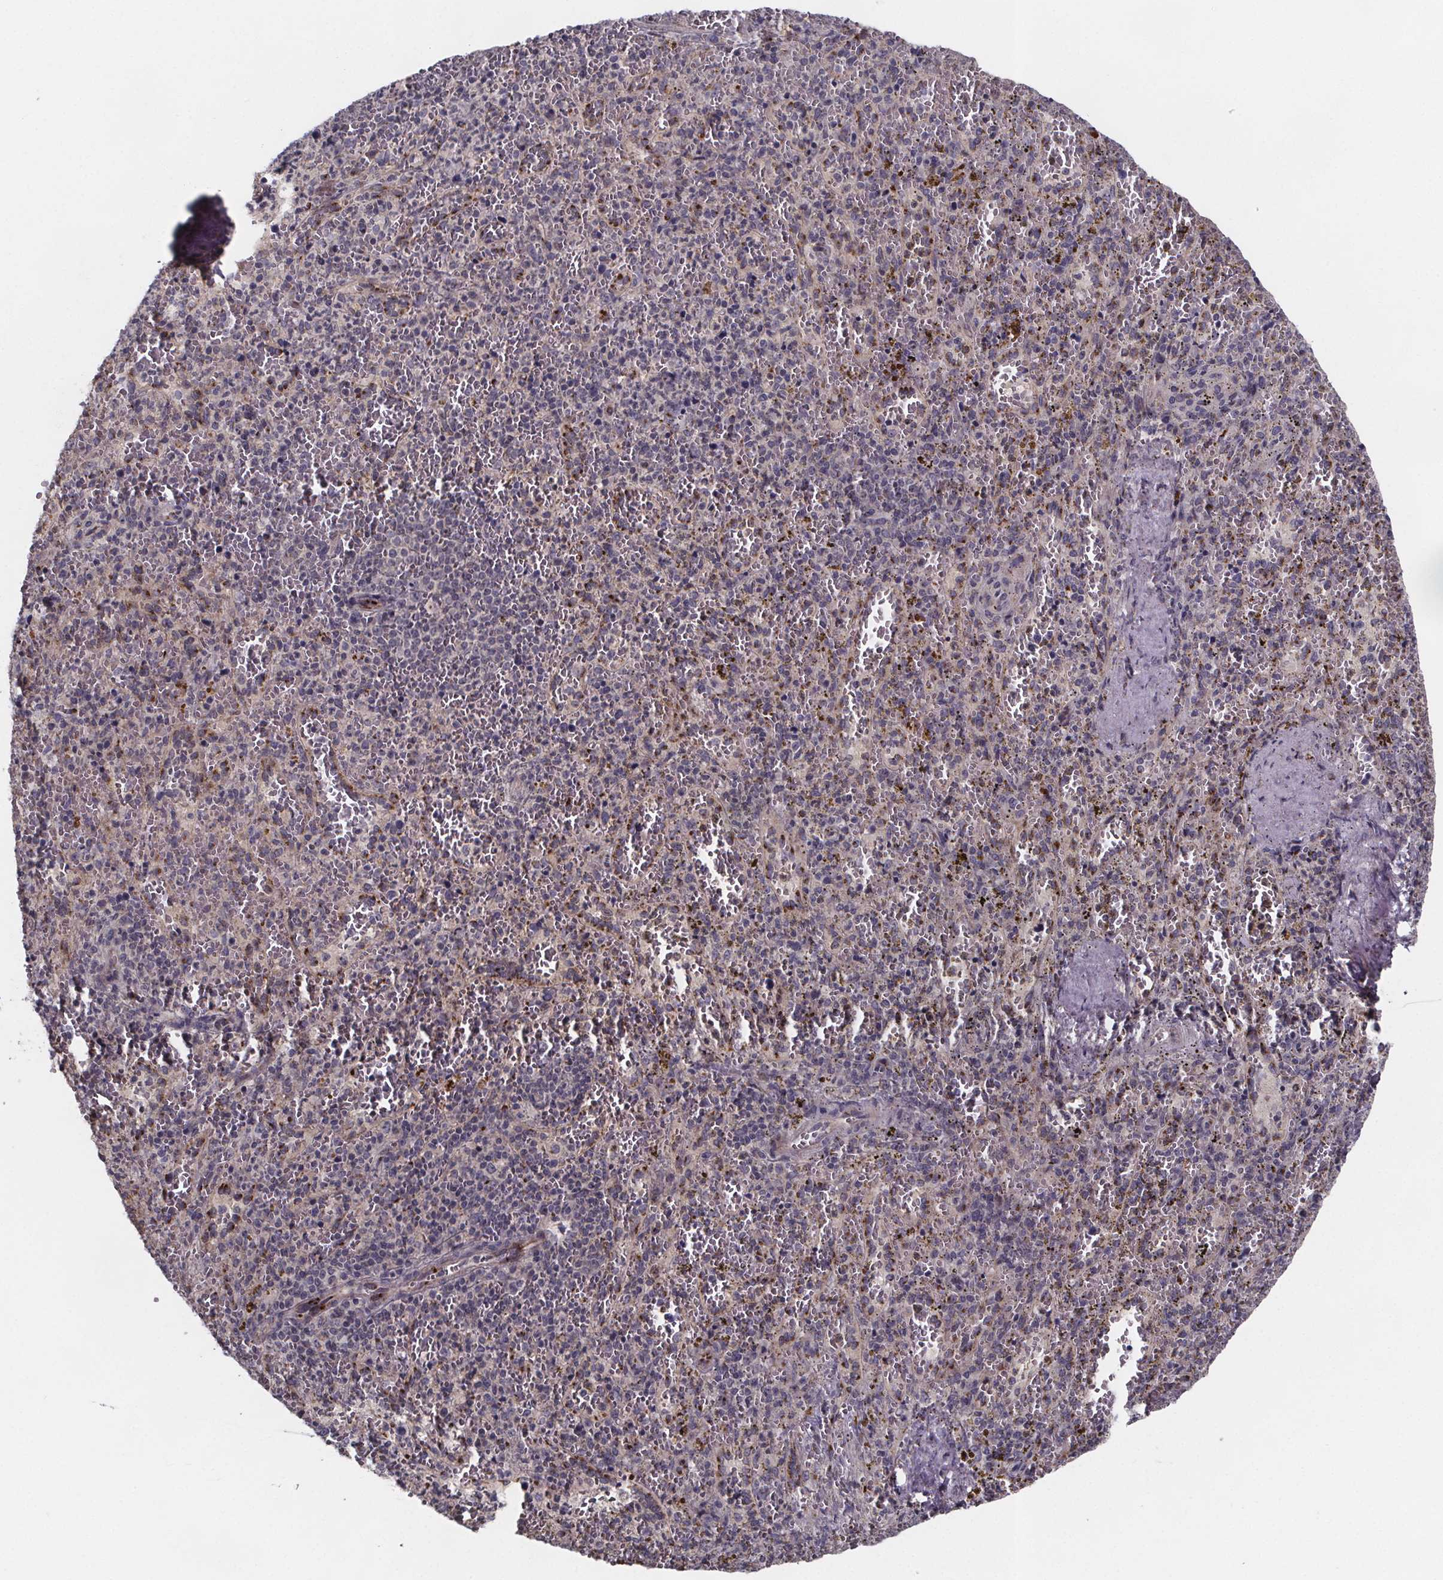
{"staining": {"intensity": "negative", "quantity": "none", "location": "none"}, "tissue": "spleen", "cell_type": "Cells in red pulp", "image_type": "normal", "snomed": [{"axis": "morphology", "description": "Normal tissue, NOS"}, {"axis": "topography", "description": "Spleen"}], "caption": "Immunohistochemical staining of unremarkable spleen shows no significant expression in cells in red pulp. Brightfield microscopy of immunohistochemistry (IHC) stained with DAB (brown) and hematoxylin (blue), captured at high magnification.", "gene": "NDST1", "patient": {"sex": "female", "age": 50}}